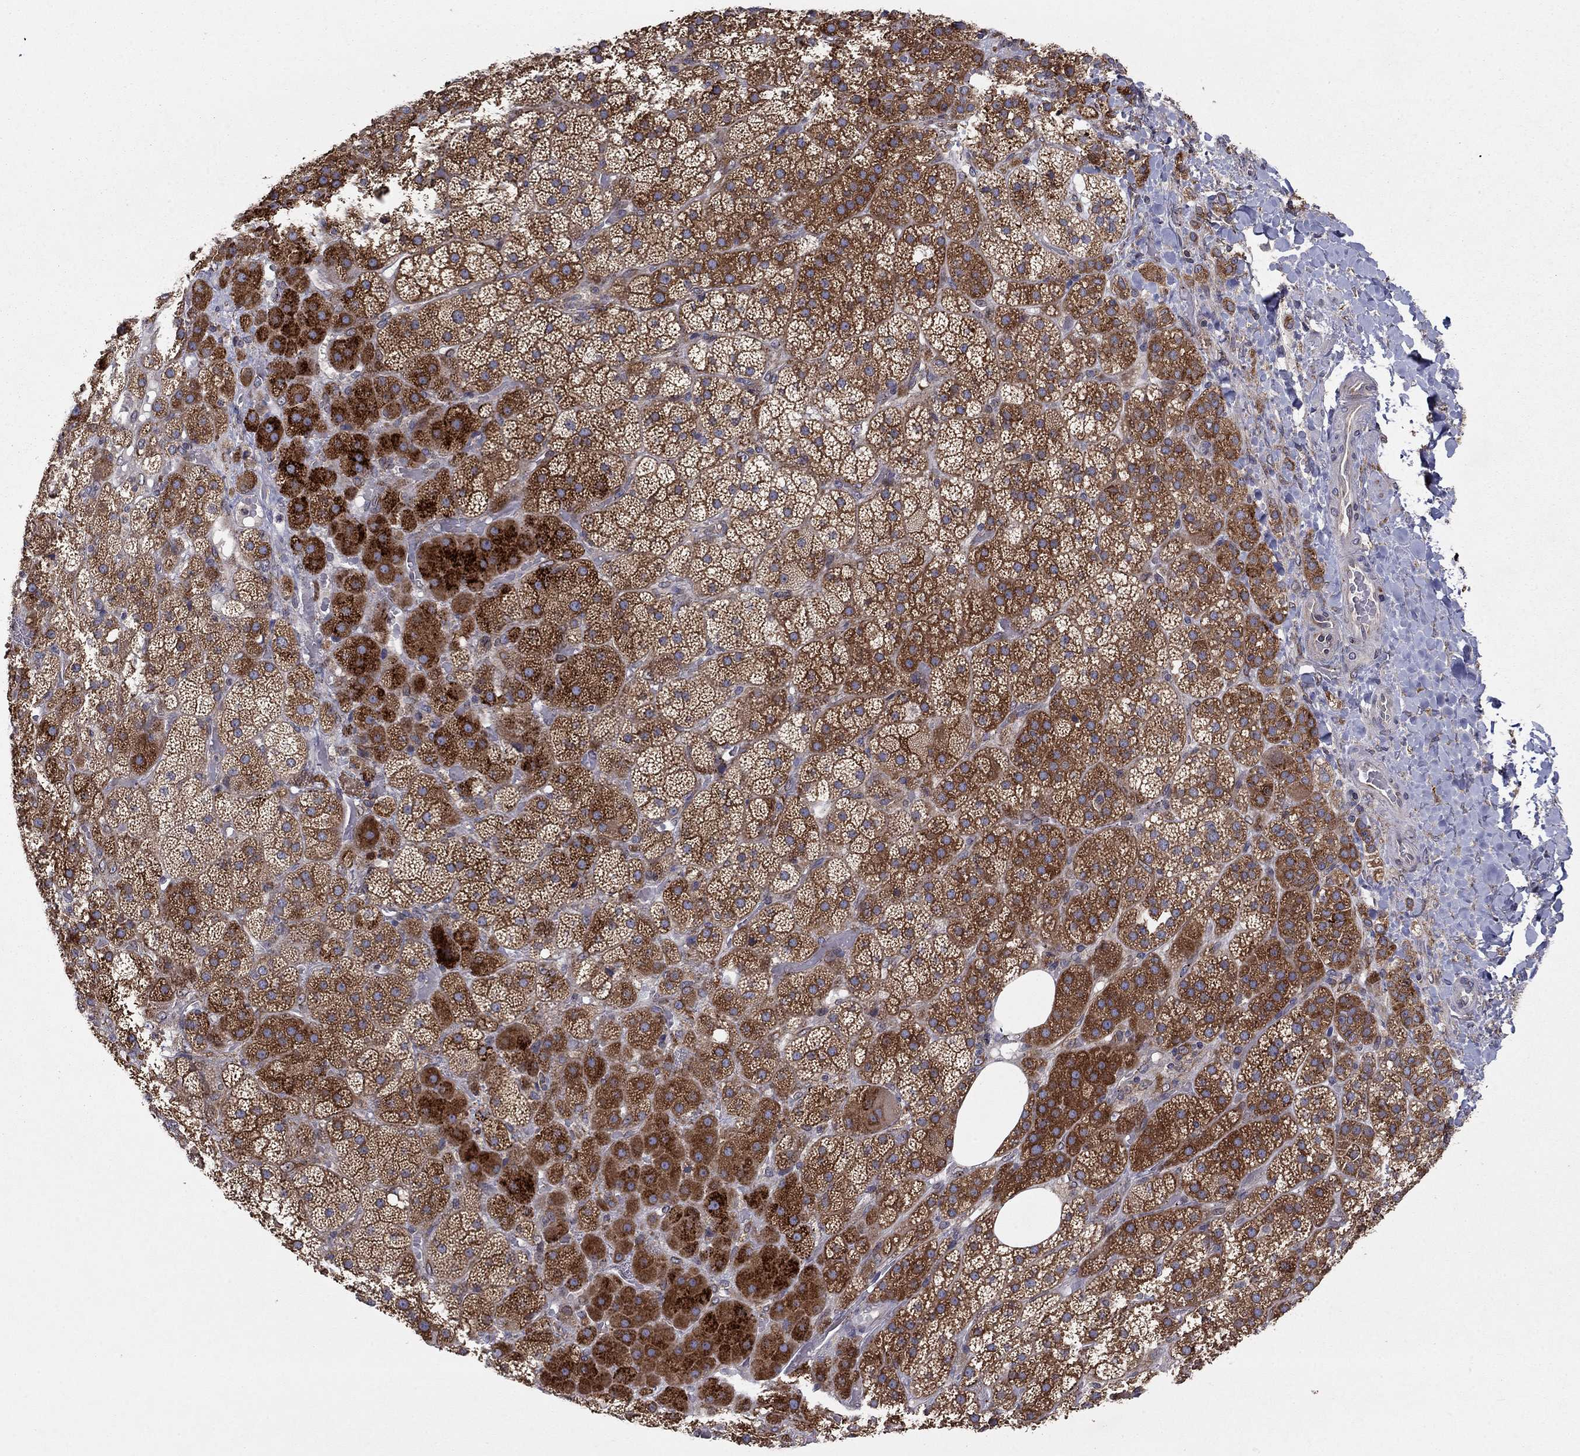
{"staining": {"intensity": "strong", "quantity": "25%-75%", "location": "cytoplasmic/membranous"}, "tissue": "adrenal gland", "cell_type": "Glandular cells", "image_type": "normal", "snomed": [{"axis": "morphology", "description": "Normal tissue, NOS"}, {"axis": "topography", "description": "Adrenal gland"}], "caption": "The photomicrograph demonstrates immunohistochemical staining of benign adrenal gland. There is strong cytoplasmic/membranous expression is identified in about 25%-75% of glandular cells.", "gene": "YIF1A", "patient": {"sex": "male", "age": 57}}